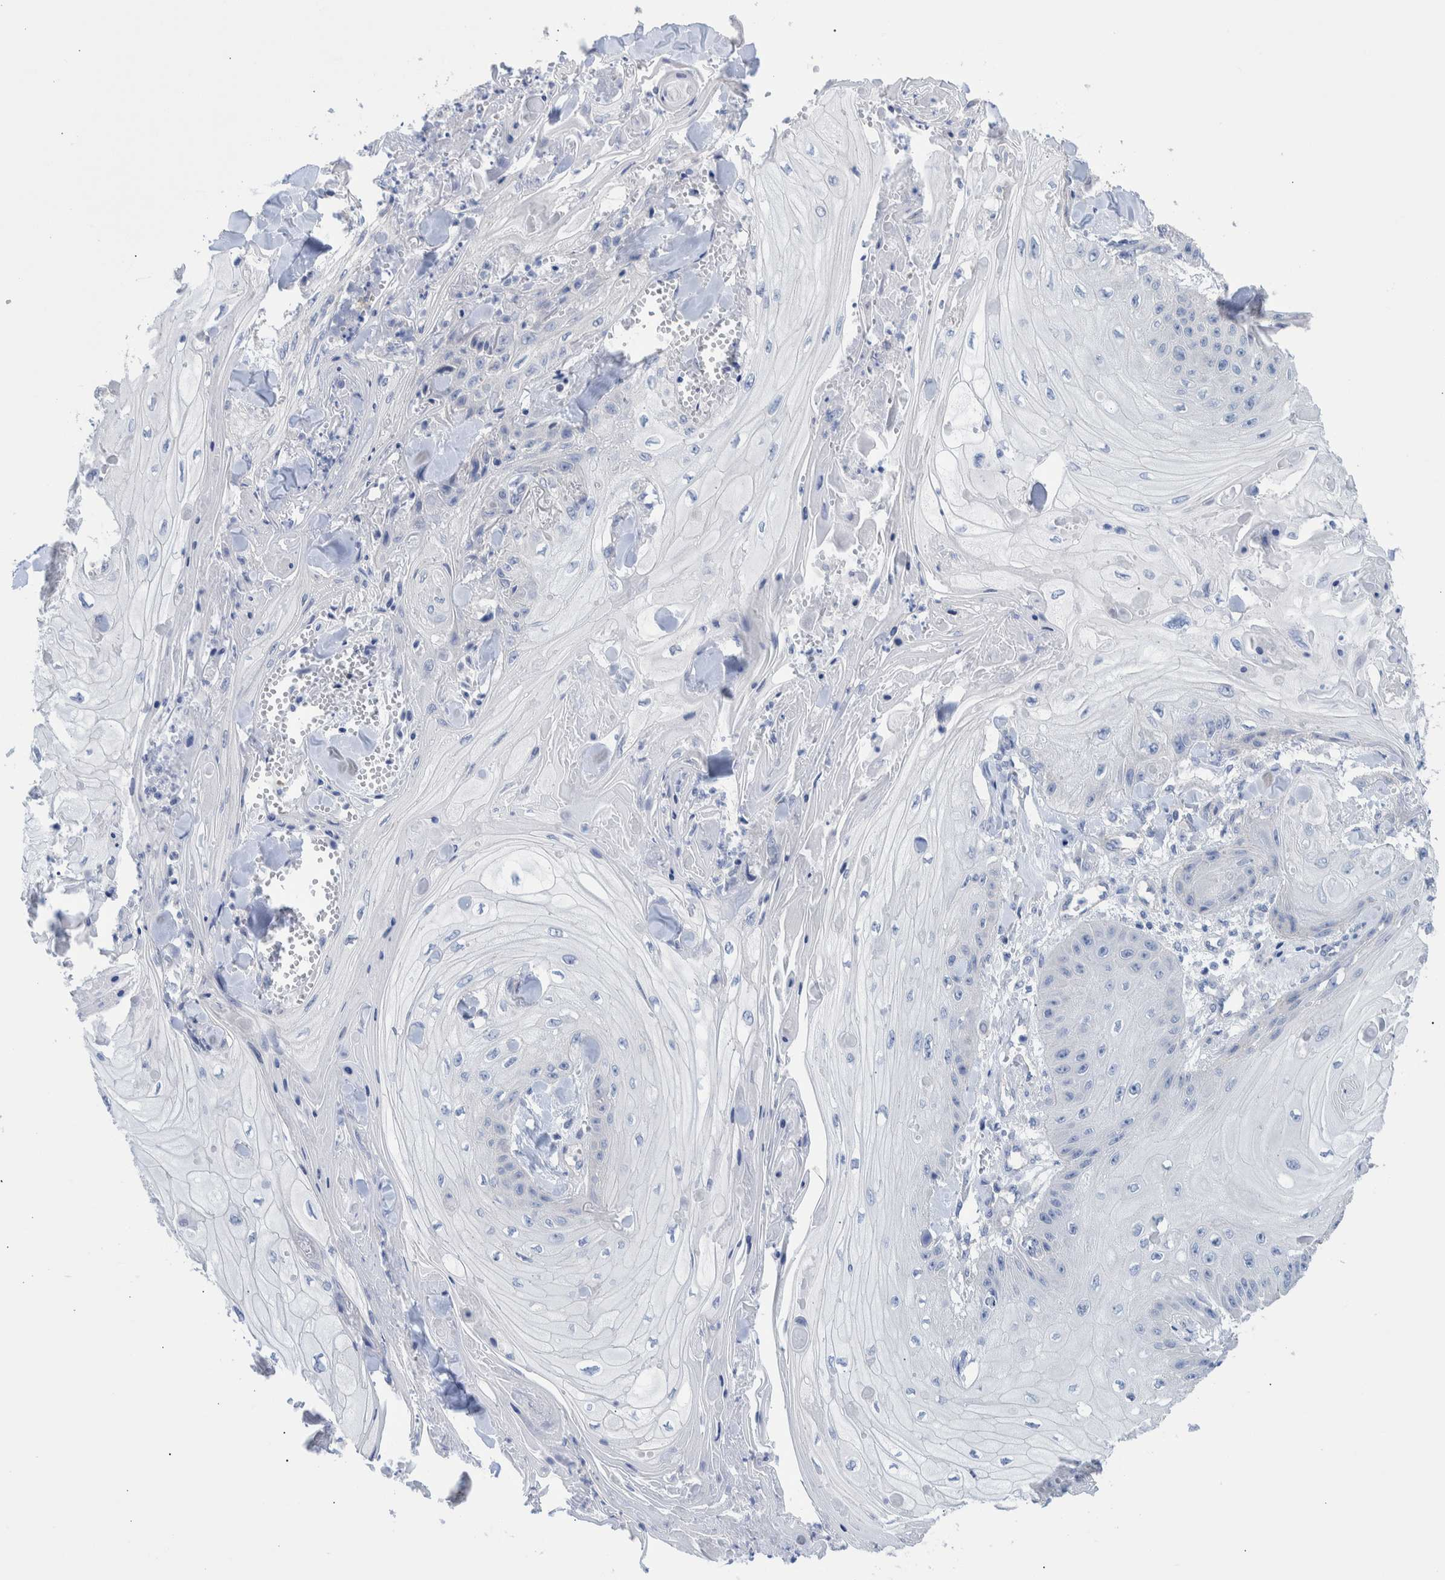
{"staining": {"intensity": "negative", "quantity": "none", "location": "none"}, "tissue": "skin cancer", "cell_type": "Tumor cells", "image_type": "cancer", "snomed": [{"axis": "morphology", "description": "Squamous cell carcinoma, NOS"}, {"axis": "topography", "description": "Skin"}], "caption": "This is a image of immunohistochemistry (IHC) staining of skin cancer (squamous cell carcinoma), which shows no staining in tumor cells. The staining was performed using DAB to visualize the protein expression in brown, while the nuclei were stained in blue with hematoxylin (Magnification: 20x).", "gene": "PPP3CC", "patient": {"sex": "male", "age": 74}}